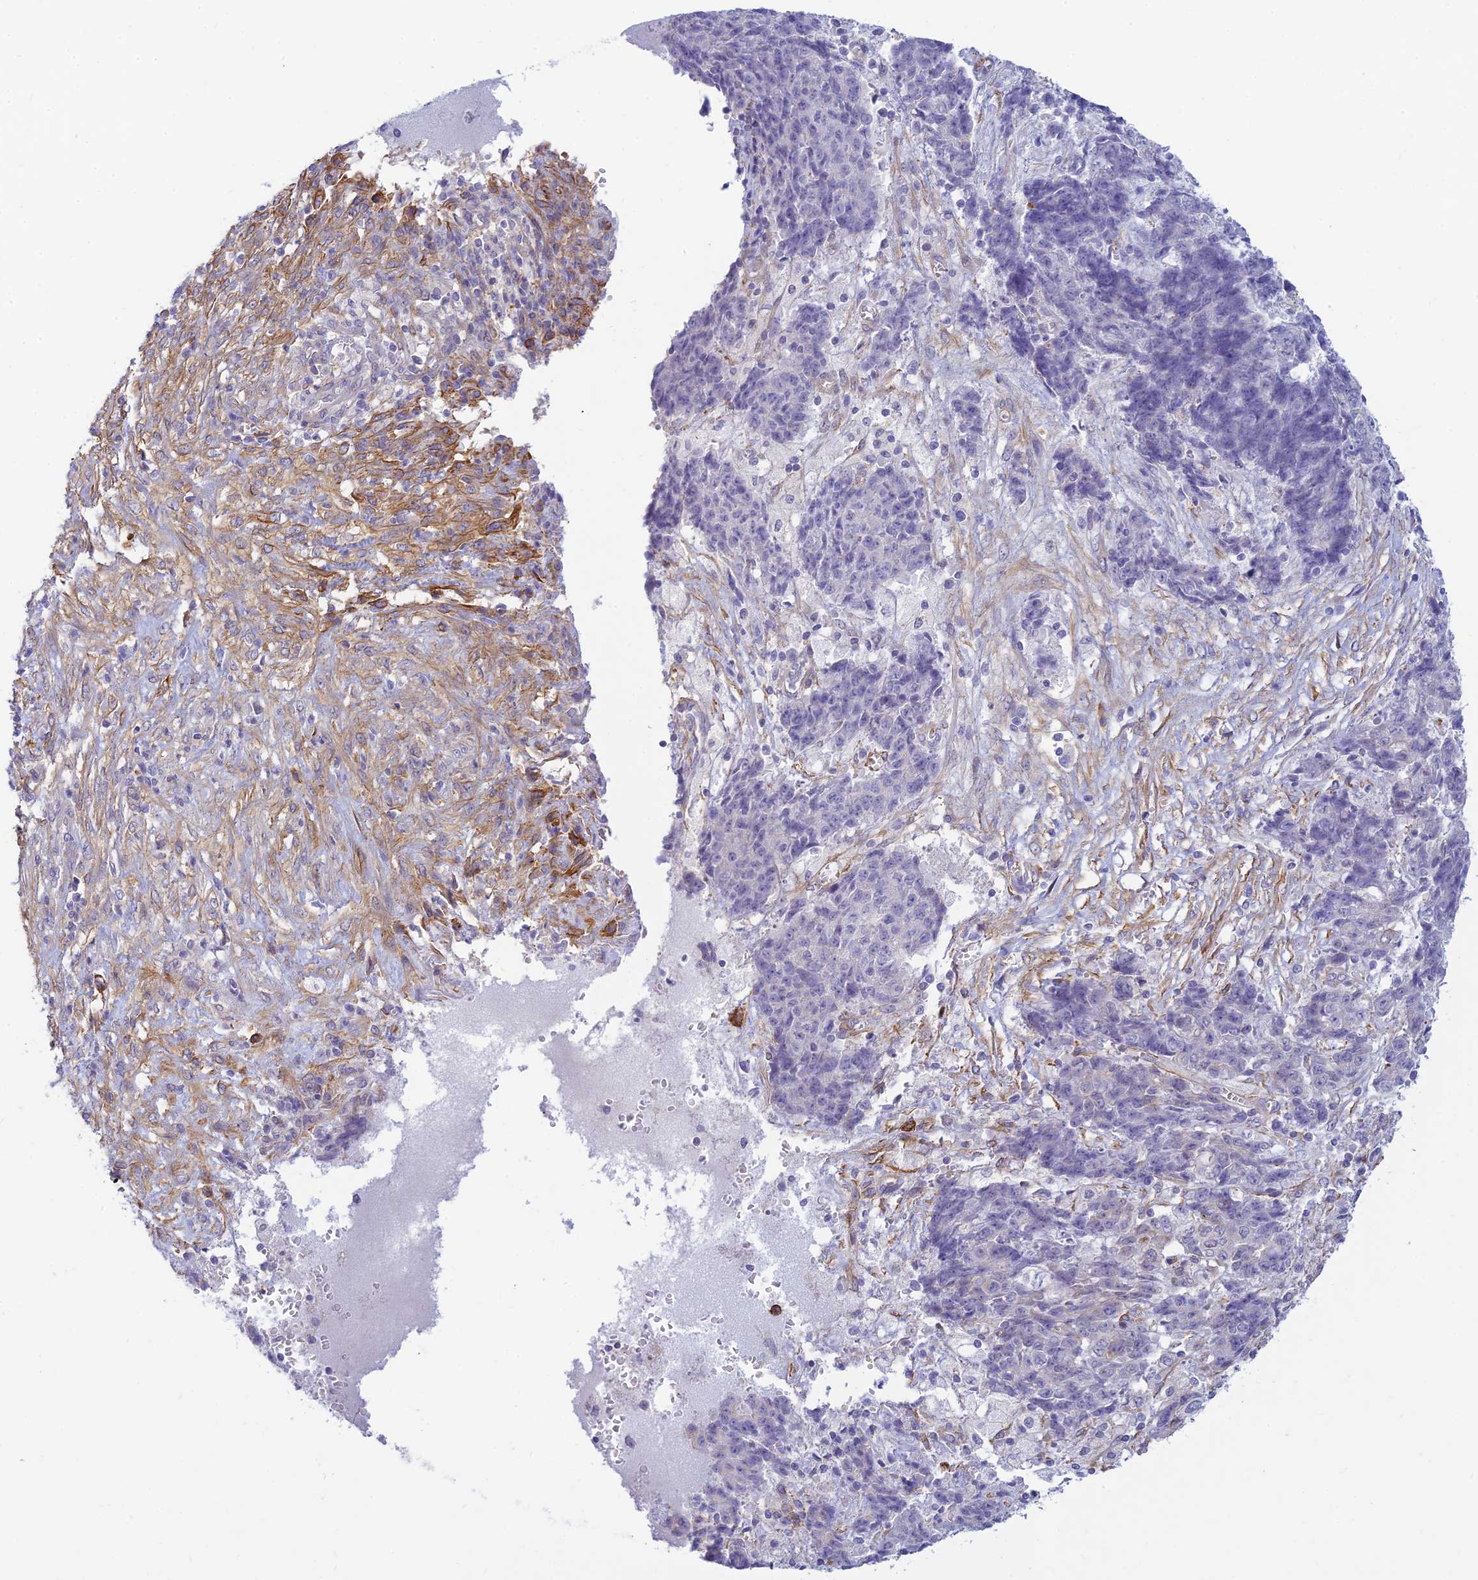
{"staining": {"intensity": "negative", "quantity": "none", "location": "none"}, "tissue": "ovarian cancer", "cell_type": "Tumor cells", "image_type": "cancer", "snomed": [{"axis": "morphology", "description": "Carcinoma, endometroid"}, {"axis": "topography", "description": "Ovary"}], "caption": "The immunohistochemistry (IHC) image has no significant expression in tumor cells of endometroid carcinoma (ovarian) tissue. (DAB IHC with hematoxylin counter stain).", "gene": "FBXW4", "patient": {"sex": "female", "age": 42}}